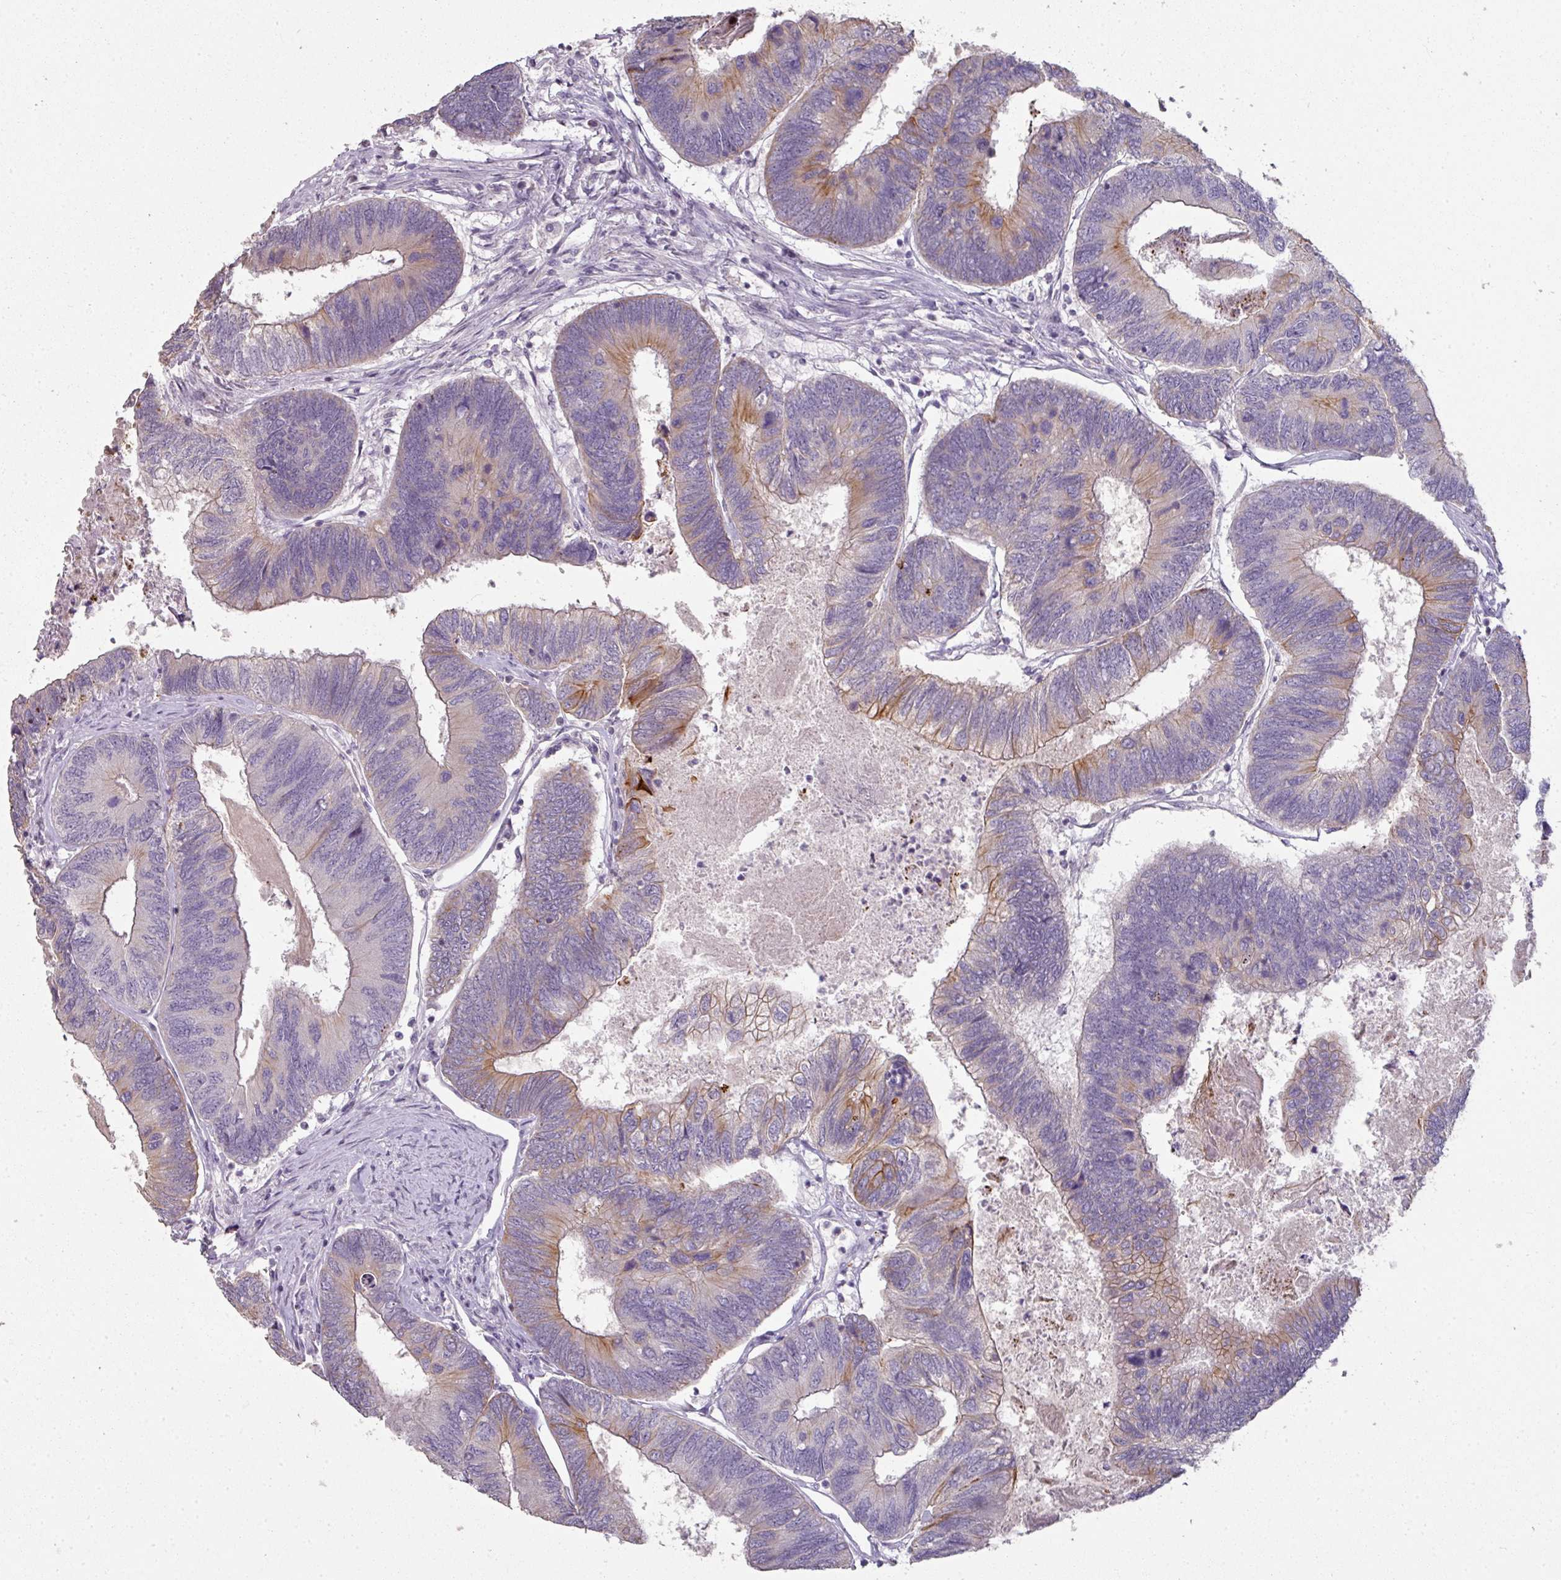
{"staining": {"intensity": "moderate", "quantity": "<25%", "location": "cytoplasmic/membranous"}, "tissue": "colorectal cancer", "cell_type": "Tumor cells", "image_type": "cancer", "snomed": [{"axis": "morphology", "description": "Adenocarcinoma, NOS"}, {"axis": "topography", "description": "Colon"}], "caption": "Tumor cells display moderate cytoplasmic/membranous staining in about <25% of cells in colorectal adenocarcinoma. Using DAB (3,3'-diaminobenzidine) (brown) and hematoxylin (blue) stains, captured at high magnification using brightfield microscopy.", "gene": "GTF2H3", "patient": {"sex": "female", "age": 67}}